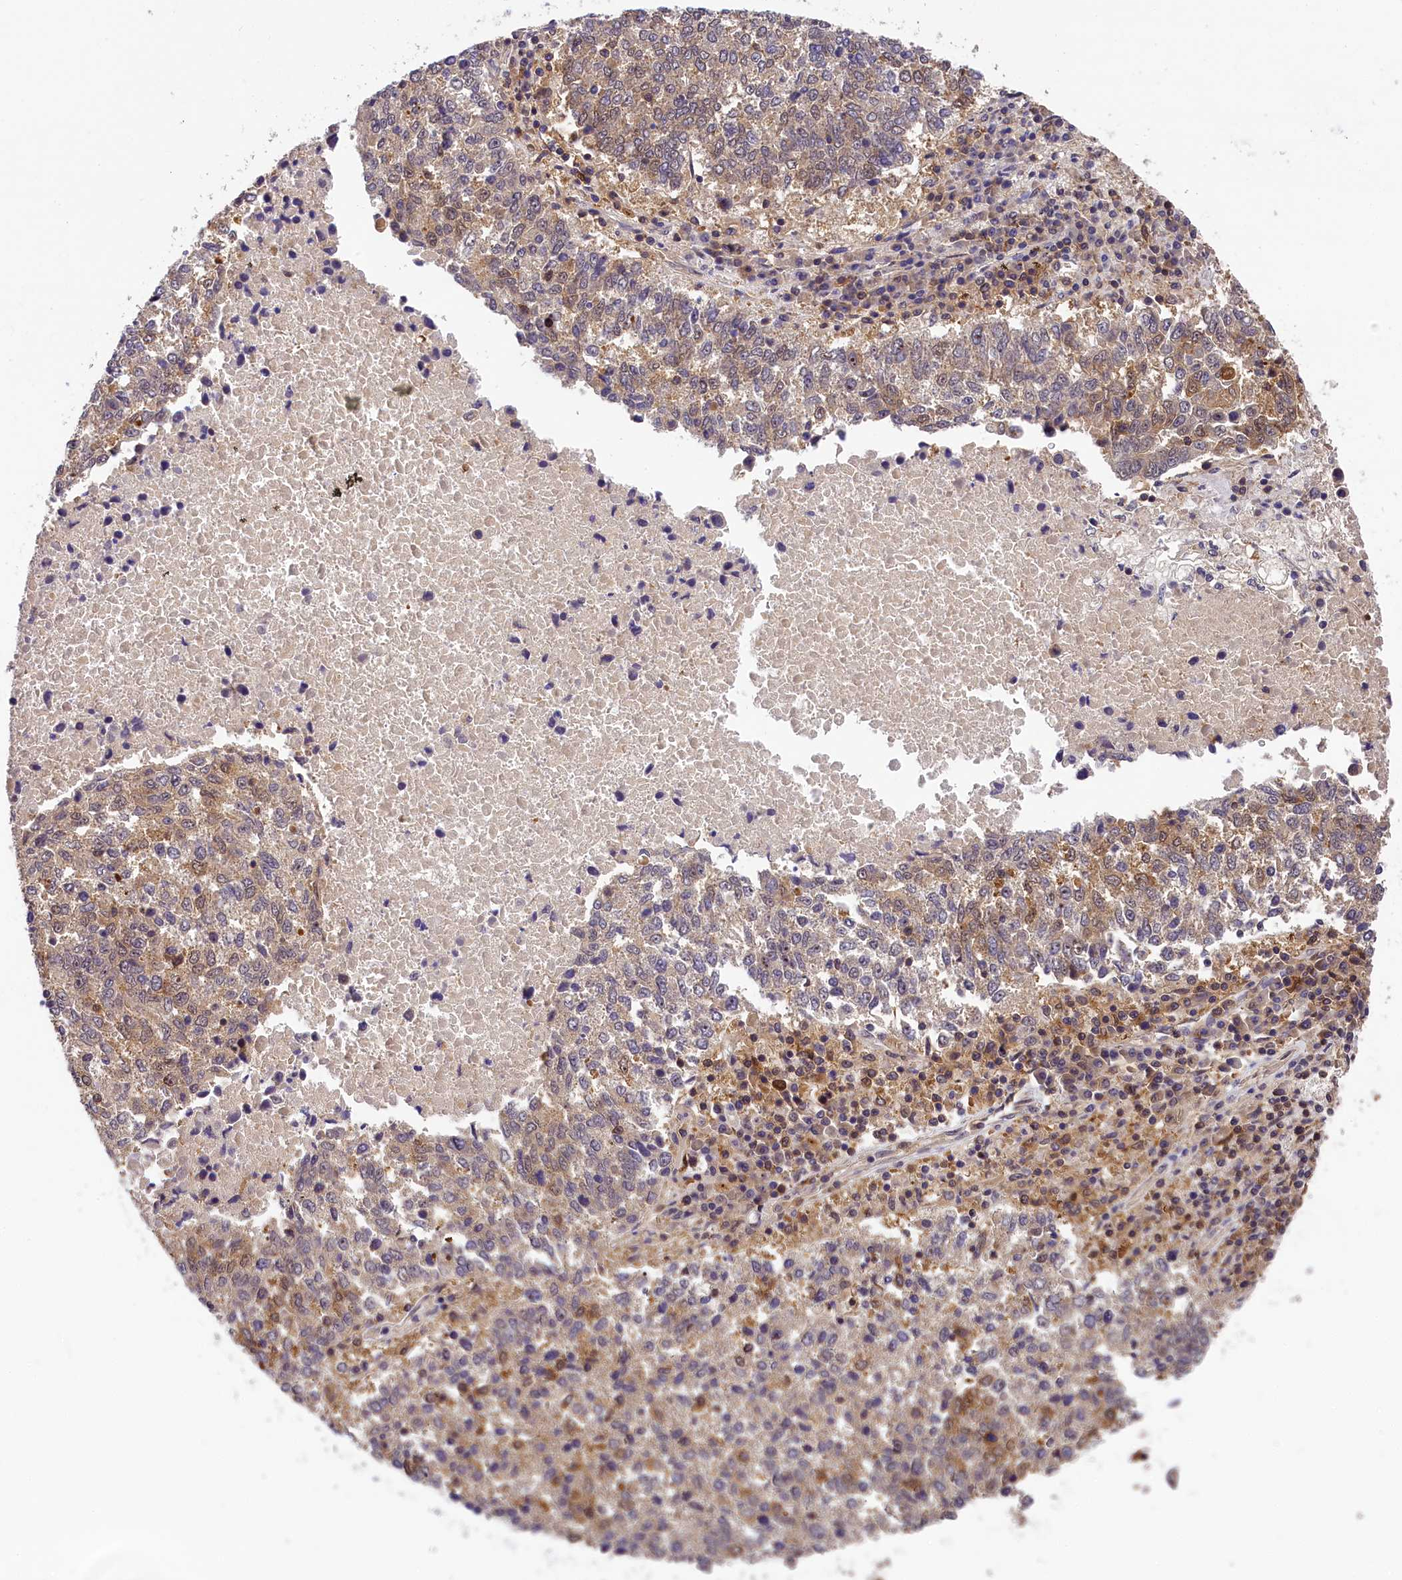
{"staining": {"intensity": "weak", "quantity": "25%-75%", "location": "cytoplasmic/membranous,nuclear"}, "tissue": "lung cancer", "cell_type": "Tumor cells", "image_type": "cancer", "snomed": [{"axis": "morphology", "description": "Squamous cell carcinoma, NOS"}, {"axis": "topography", "description": "Lung"}], "caption": "This image demonstrates lung cancer (squamous cell carcinoma) stained with IHC to label a protein in brown. The cytoplasmic/membranous and nuclear of tumor cells show weak positivity for the protein. Nuclei are counter-stained blue.", "gene": "EIF6", "patient": {"sex": "male", "age": 73}}